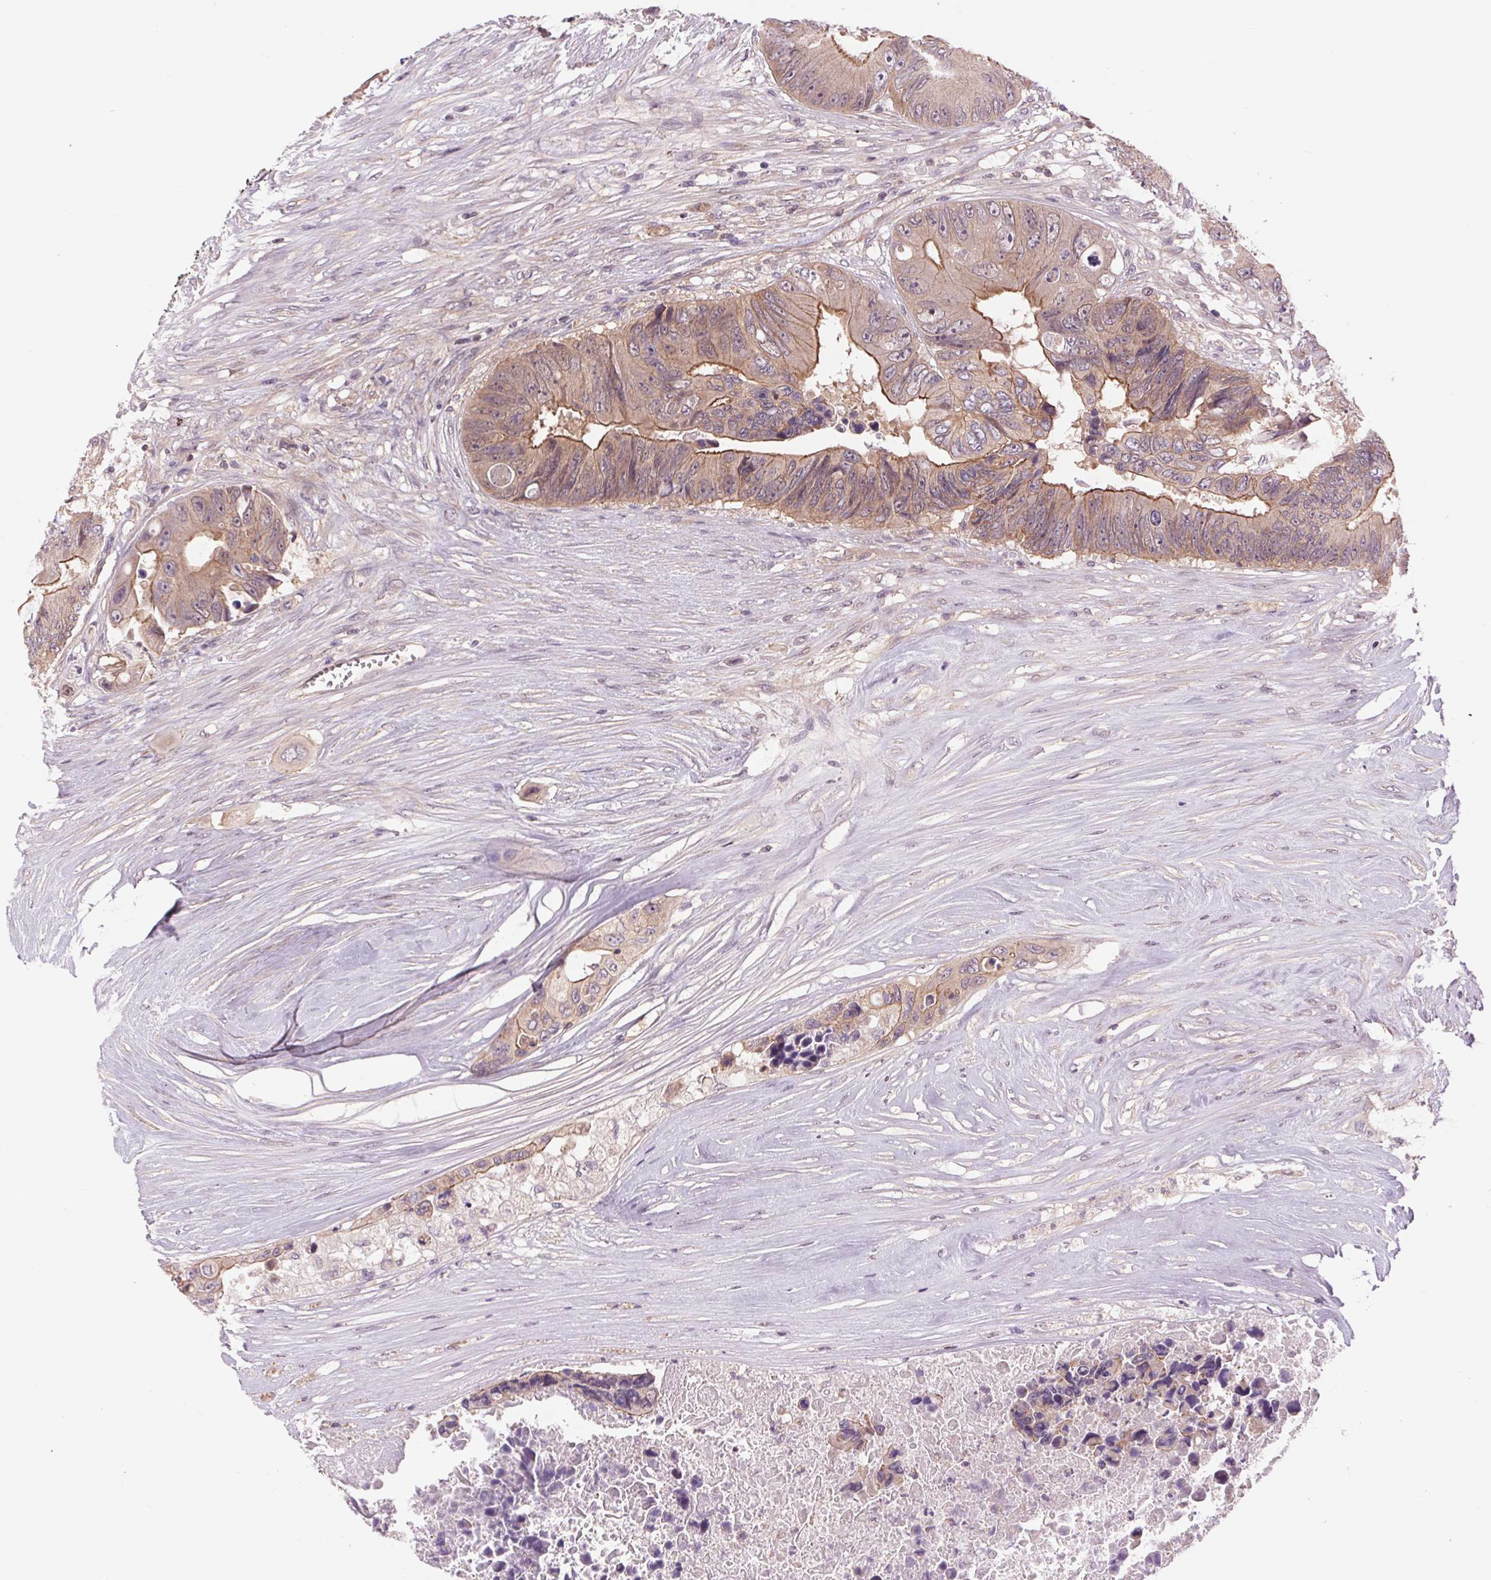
{"staining": {"intensity": "moderate", "quantity": ">75%", "location": "cytoplasmic/membranous"}, "tissue": "colorectal cancer", "cell_type": "Tumor cells", "image_type": "cancer", "snomed": [{"axis": "morphology", "description": "Adenocarcinoma, NOS"}, {"axis": "topography", "description": "Colon"}], "caption": "Moderate cytoplasmic/membranous positivity is seen in approximately >75% of tumor cells in colorectal cancer (adenocarcinoma).", "gene": "SH3RF2", "patient": {"sex": "female", "age": 48}}